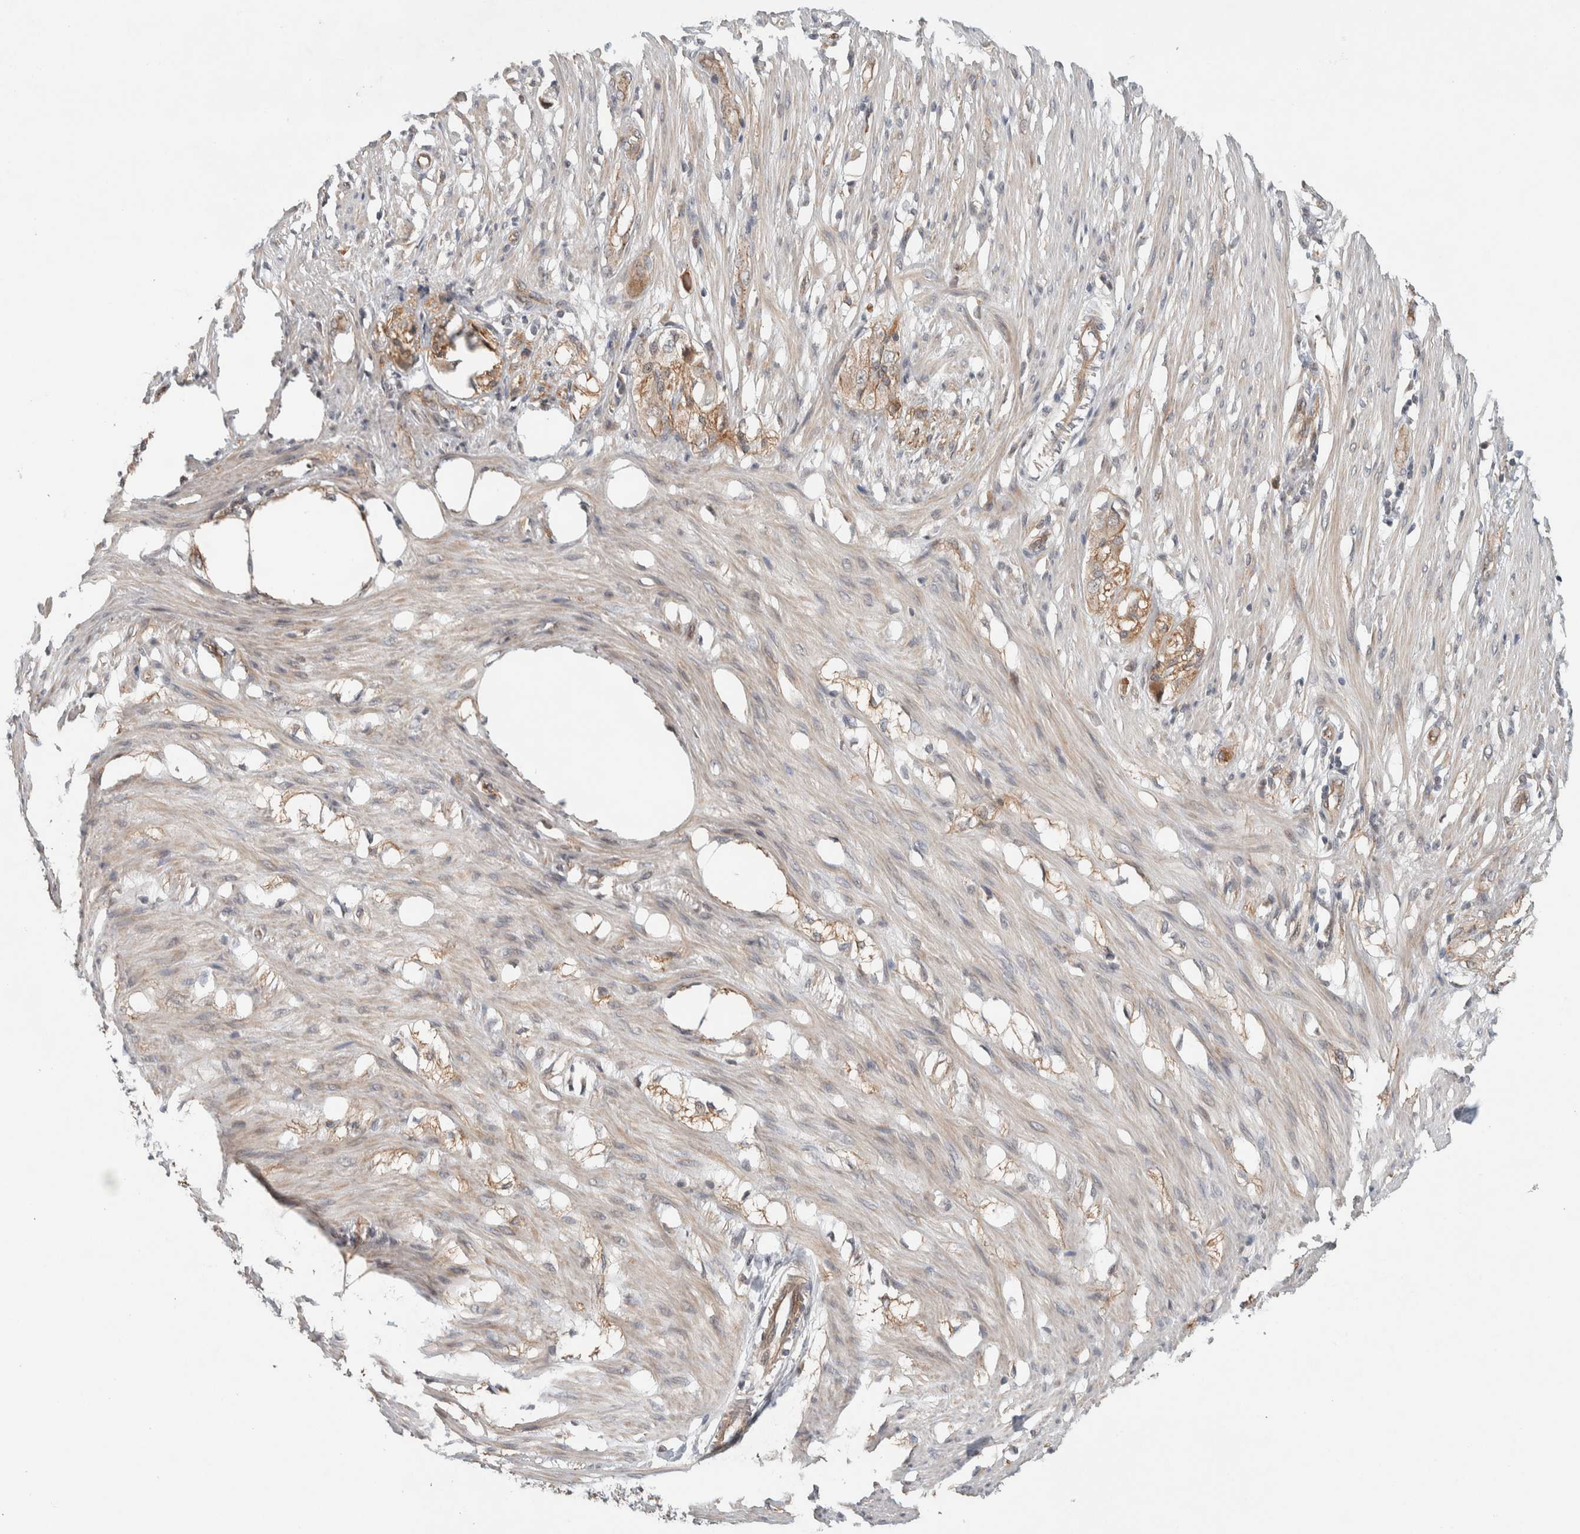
{"staining": {"intensity": "negative", "quantity": "none", "location": "none"}, "tissue": "smooth muscle", "cell_type": "Smooth muscle cells", "image_type": "normal", "snomed": [{"axis": "morphology", "description": "Normal tissue, NOS"}, {"axis": "morphology", "description": "Adenocarcinoma, NOS"}, {"axis": "topography", "description": "Smooth muscle"}, {"axis": "topography", "description": "Colon"}], "caption": "A micrograph of smooth muscle stained for a protein shows no brown staining in smooth muscle cells.", "gene": "DEPTOR", "patient": {"sex": "male", "age": 14}}